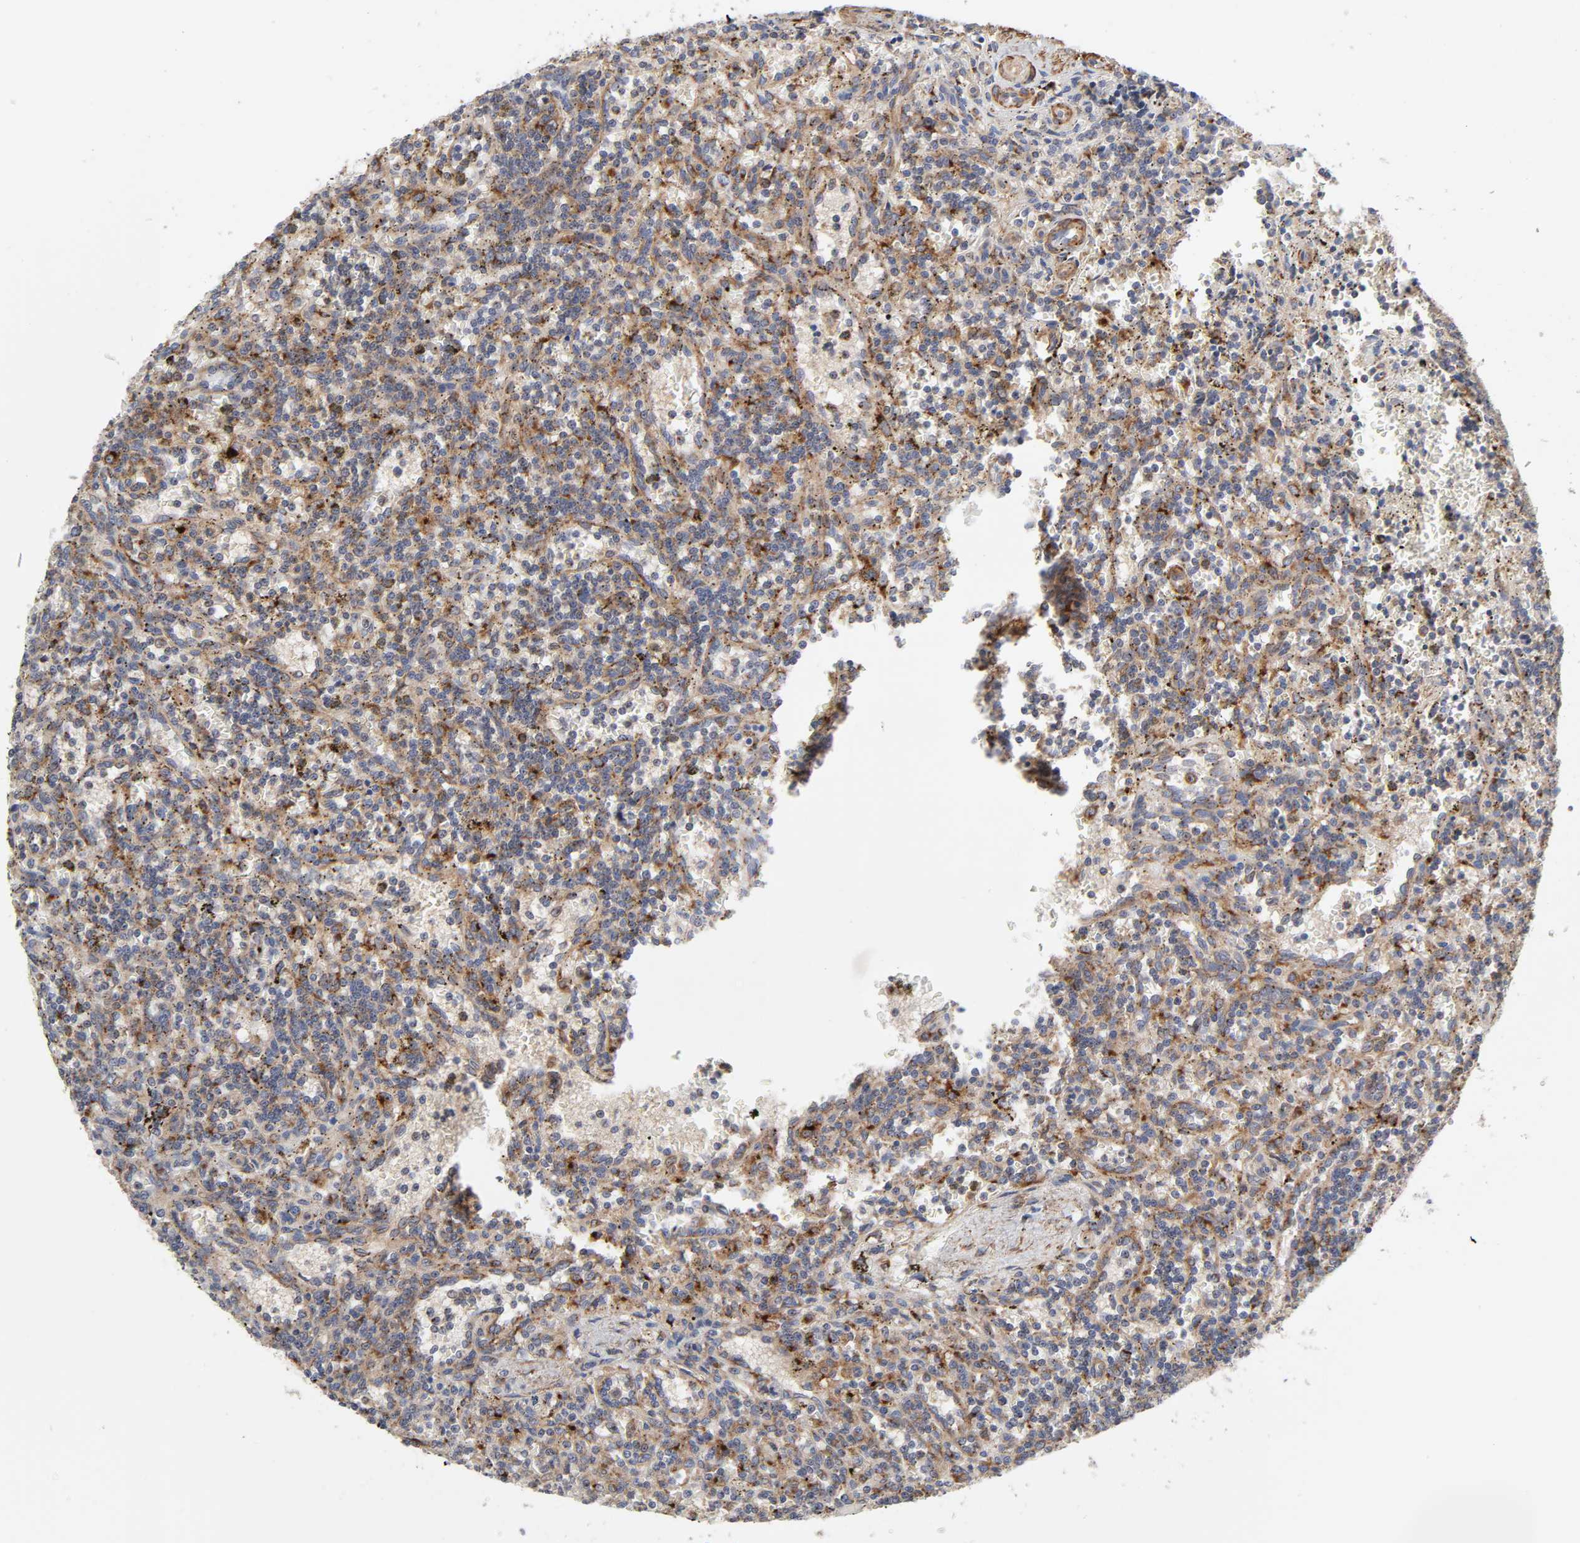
{"staining": {"intensity": "moderate", "quantity": "25%-75%", "location": "cytoplasmic/membranous"}, "tissue": "lymphoma", "cell_type": "Tumor cells", "image_type": "cancer", "snomed": [{"axis": "morphology", "description": "Malignant lymphoma, non-Hodgkin's type, Low grade"}, {"axis": "topography", "description": "Spleen"}], "caption": "Brown immunohistochemical staining in human lymphoma displays moderate cytoplasmic/membranous positivity in approximately 25%-75% of tumor cells.", "gene": "GNPTG", "patient": {"sex": "male", "age": 73}}